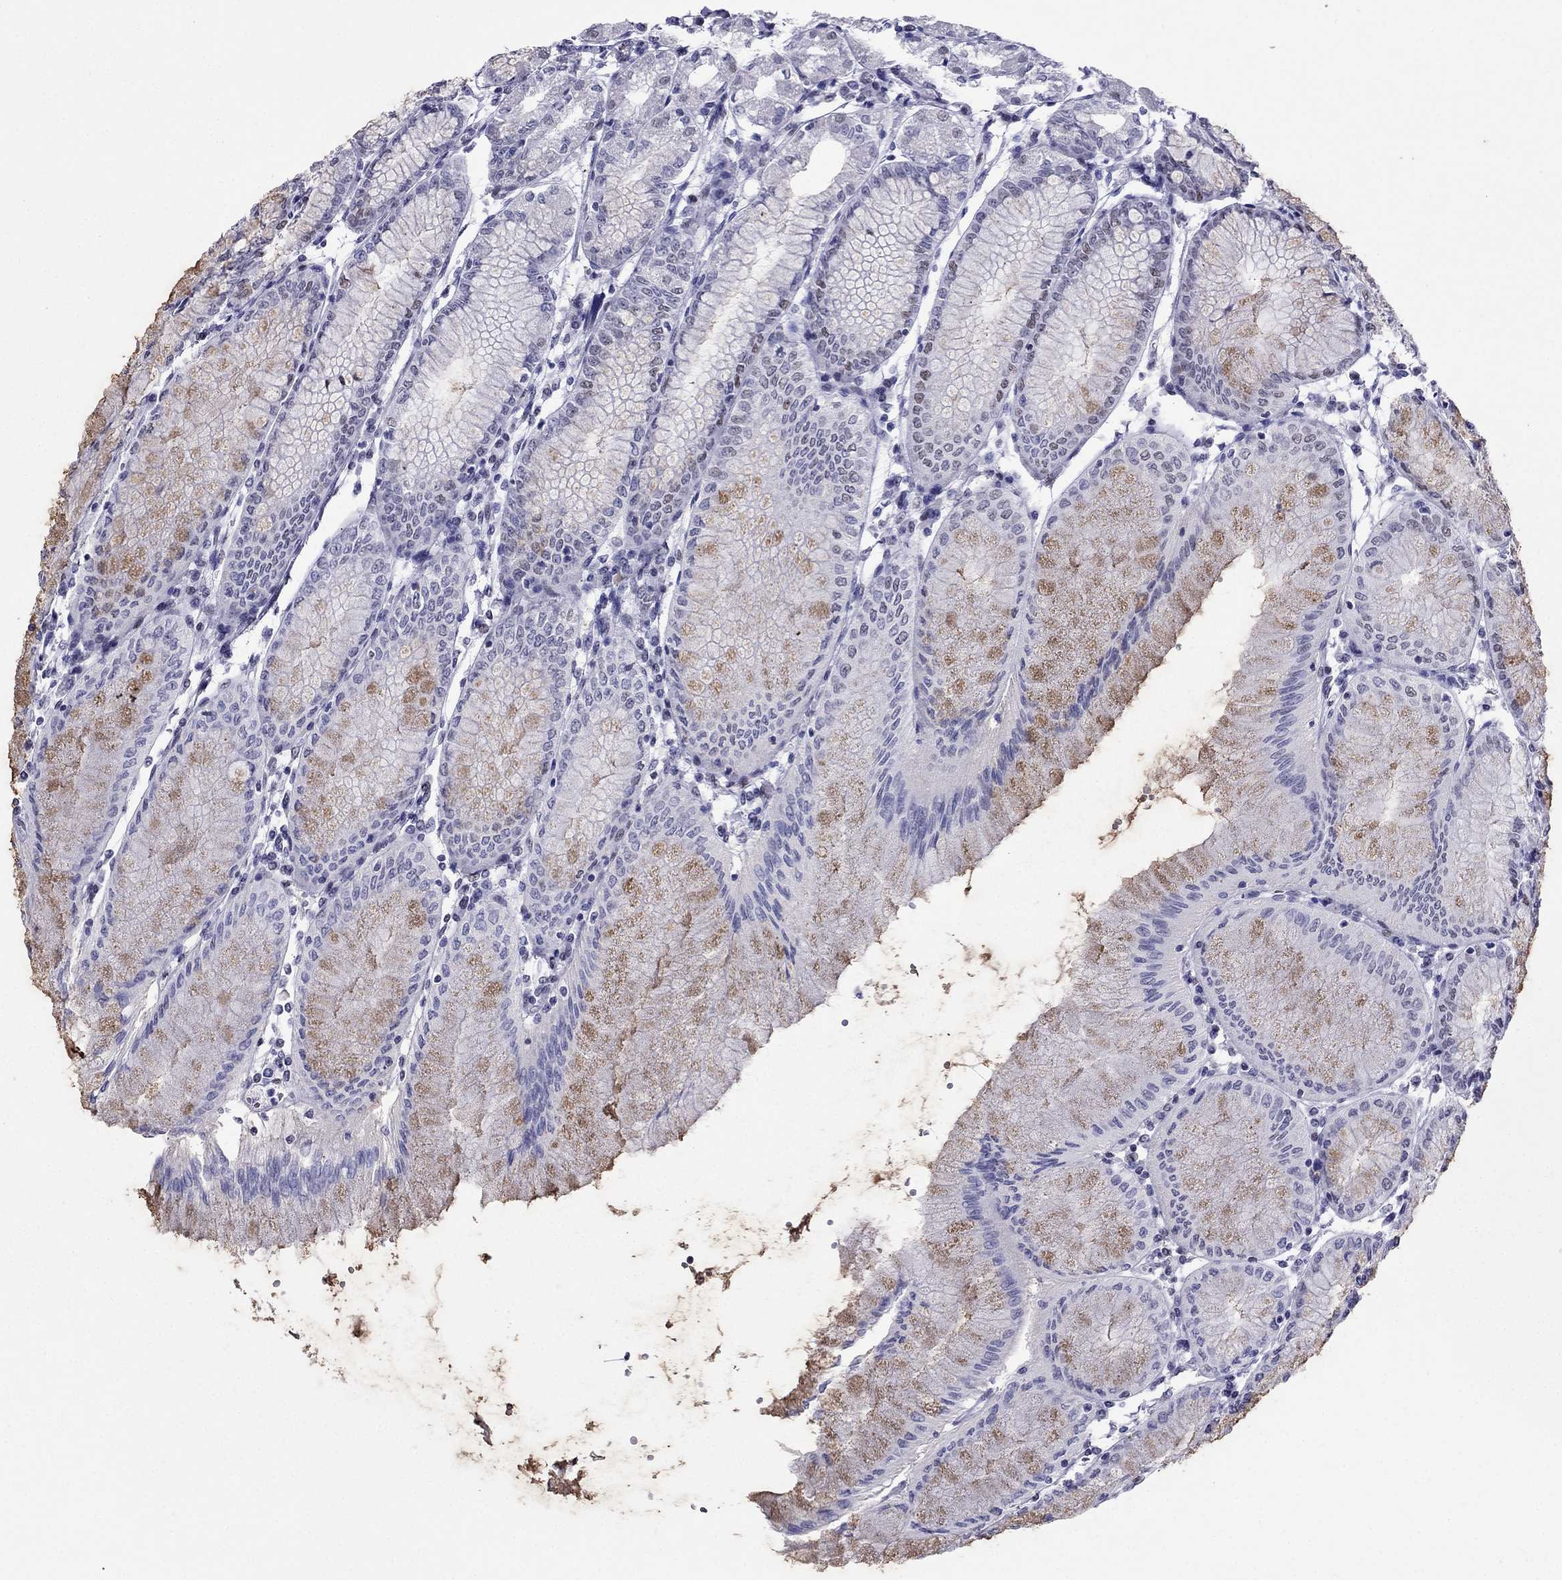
{"staining": {"intensity": "moderate", "quantity": "<25%", "location": "nuclear"}, "tissue": "stomach", "cell_type": "Glandular cells", "image_type": "normal", "snomed": [{"axis": "morphology", "description": "Normal tissue, NOS"}, {"axis": "topography", "description": "Skeletal muscle"}, {"axis": "topography", "description": "Stomach"}], "caption": "An immunohistochemistry (IHC) photomicrograph of benign tissue is shown. Protein staining in brown shows moderate nuclear positivity in stomach within glandular cells.", "gene": "PPM1G", "patient": {"sex": "female", "age": 57}}